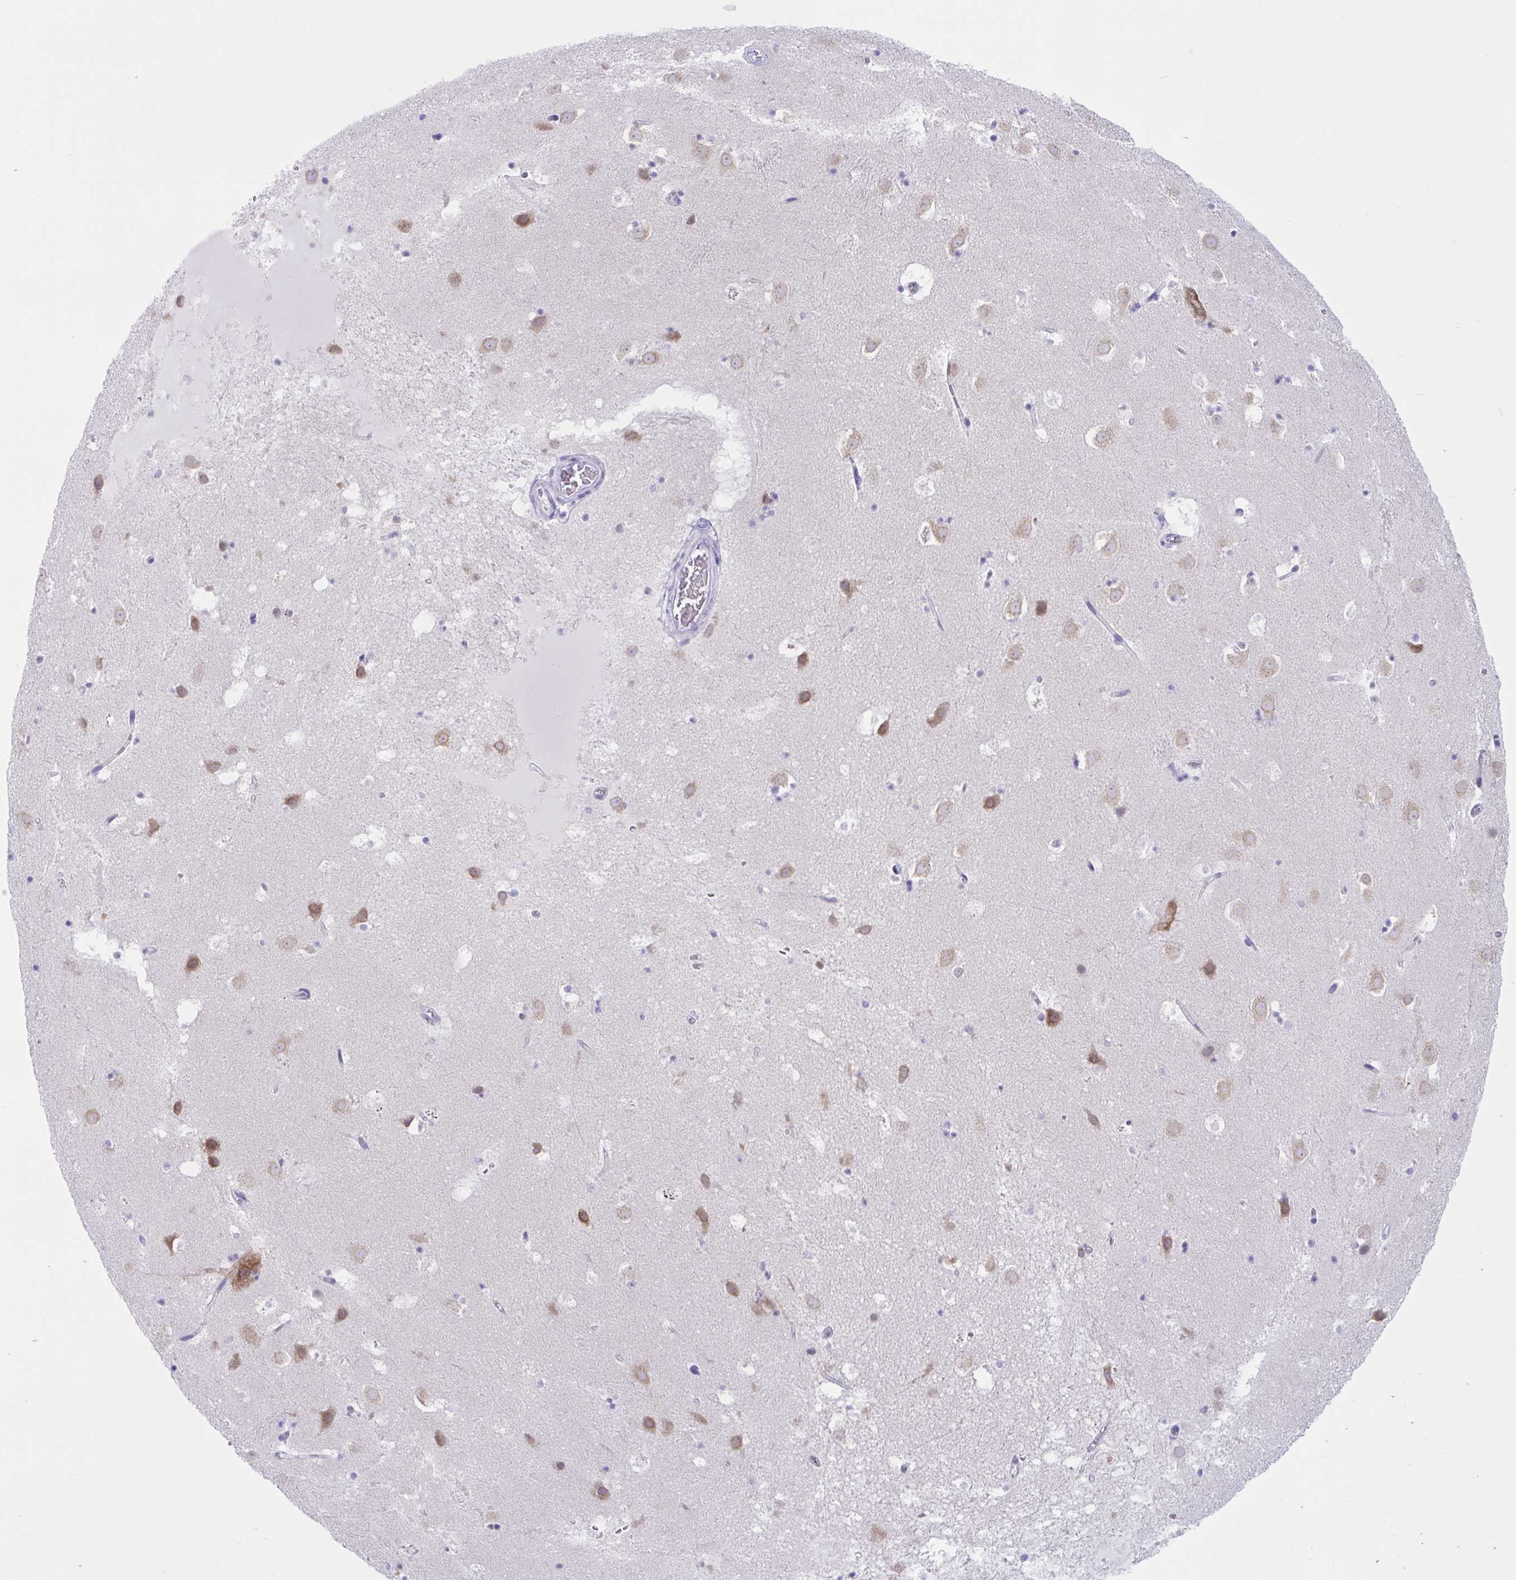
{"staining": {"intensity": "negative", "quantity": "none", "location": "none"}, "tissue": "caudate", "cell_type": "Glial cells", "image_type": "normal", "snomed": [{"axis": "morphology", "description": "Normal tissue, NOS"}, {"axis": "topography", "description": "Lateral ventricle wall"}], "caption": "This is a image of IHC staining of unremarkable caudate, which shows no staining in glial cells.", "gene": "TMEM35A", "patient": {"sex": "male", "age": 37}}